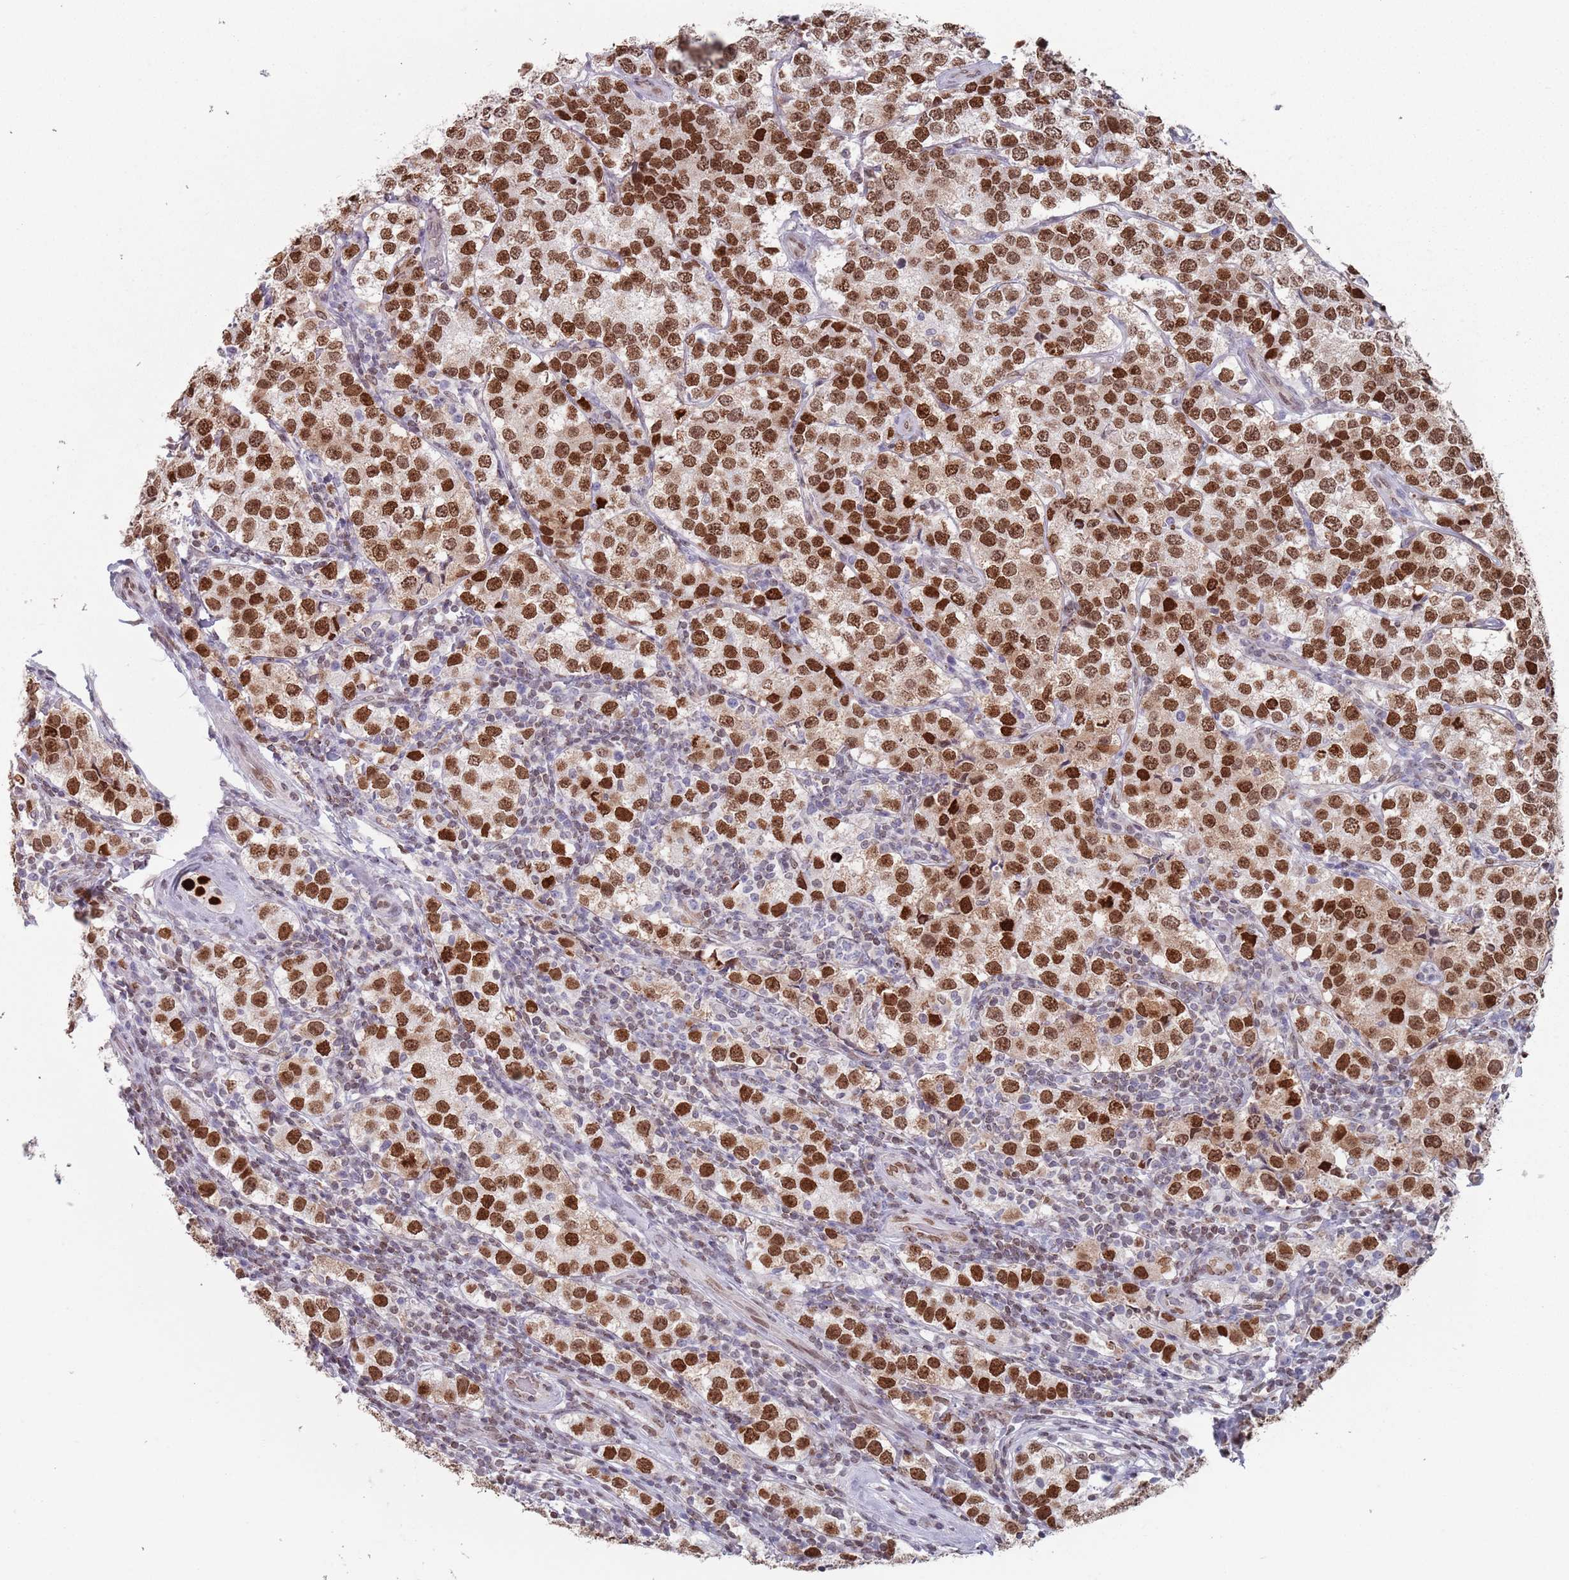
{"staining": {"intensity": "moderate", "quantity": ">75%", "location": "nuclear"}, "tissue": "testis cancer", "cell_type": "Tumor cells", "image_type": "cancer", "snomed": [{"axis": "morphology", "description": "Seminoma, NOS"}, {"axis": "topography", "description": "Testis"}], "caption": "Immunohistochemical staining of human testis cancer exhibits moderate nuclear protein expression in about >75% of tumor cells.", "gene": "MFSD12", "patient": {"sex": "male", "age": 34}}